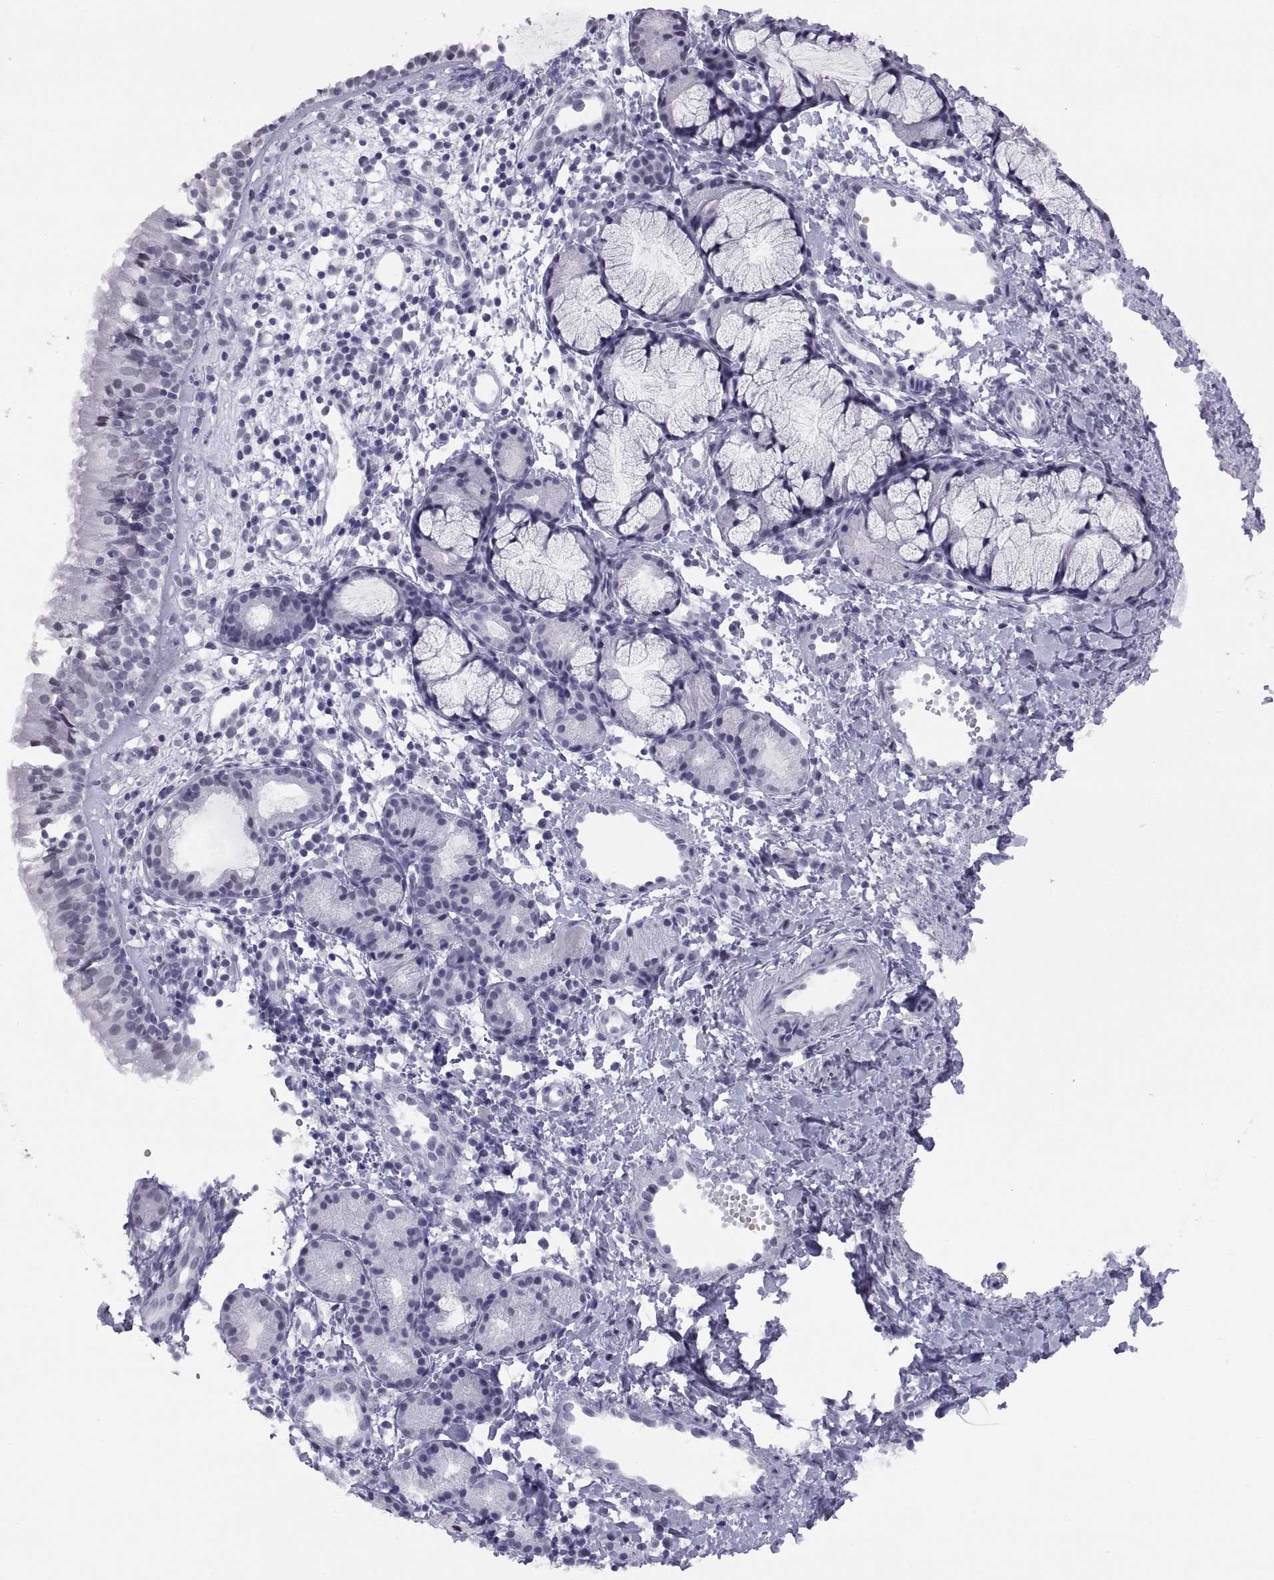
{"staining": {"intensity": "negative", "quantity": "none", "location": "none"}, "tissue": "nasopharynx", "cell_type": "Respiratory epithelial cells", "image_type": "normal", "snomed": [{"axis": "morphology", "description": "Normal tissue, NOS"}, {"axis": "topography", "description": "Nasopharynx"}], "caption": "Normal nasopharynx was stained to show a protein in brown. There is no significant positivity in respiratory epithelial cells. (DAB (3,3'-diaminobenzidine) immunohistochemistry (IHC) with hematoxylin counter stain).", "gene": "NEUROD6", "patient": {"sex": "male", "age": 9}}